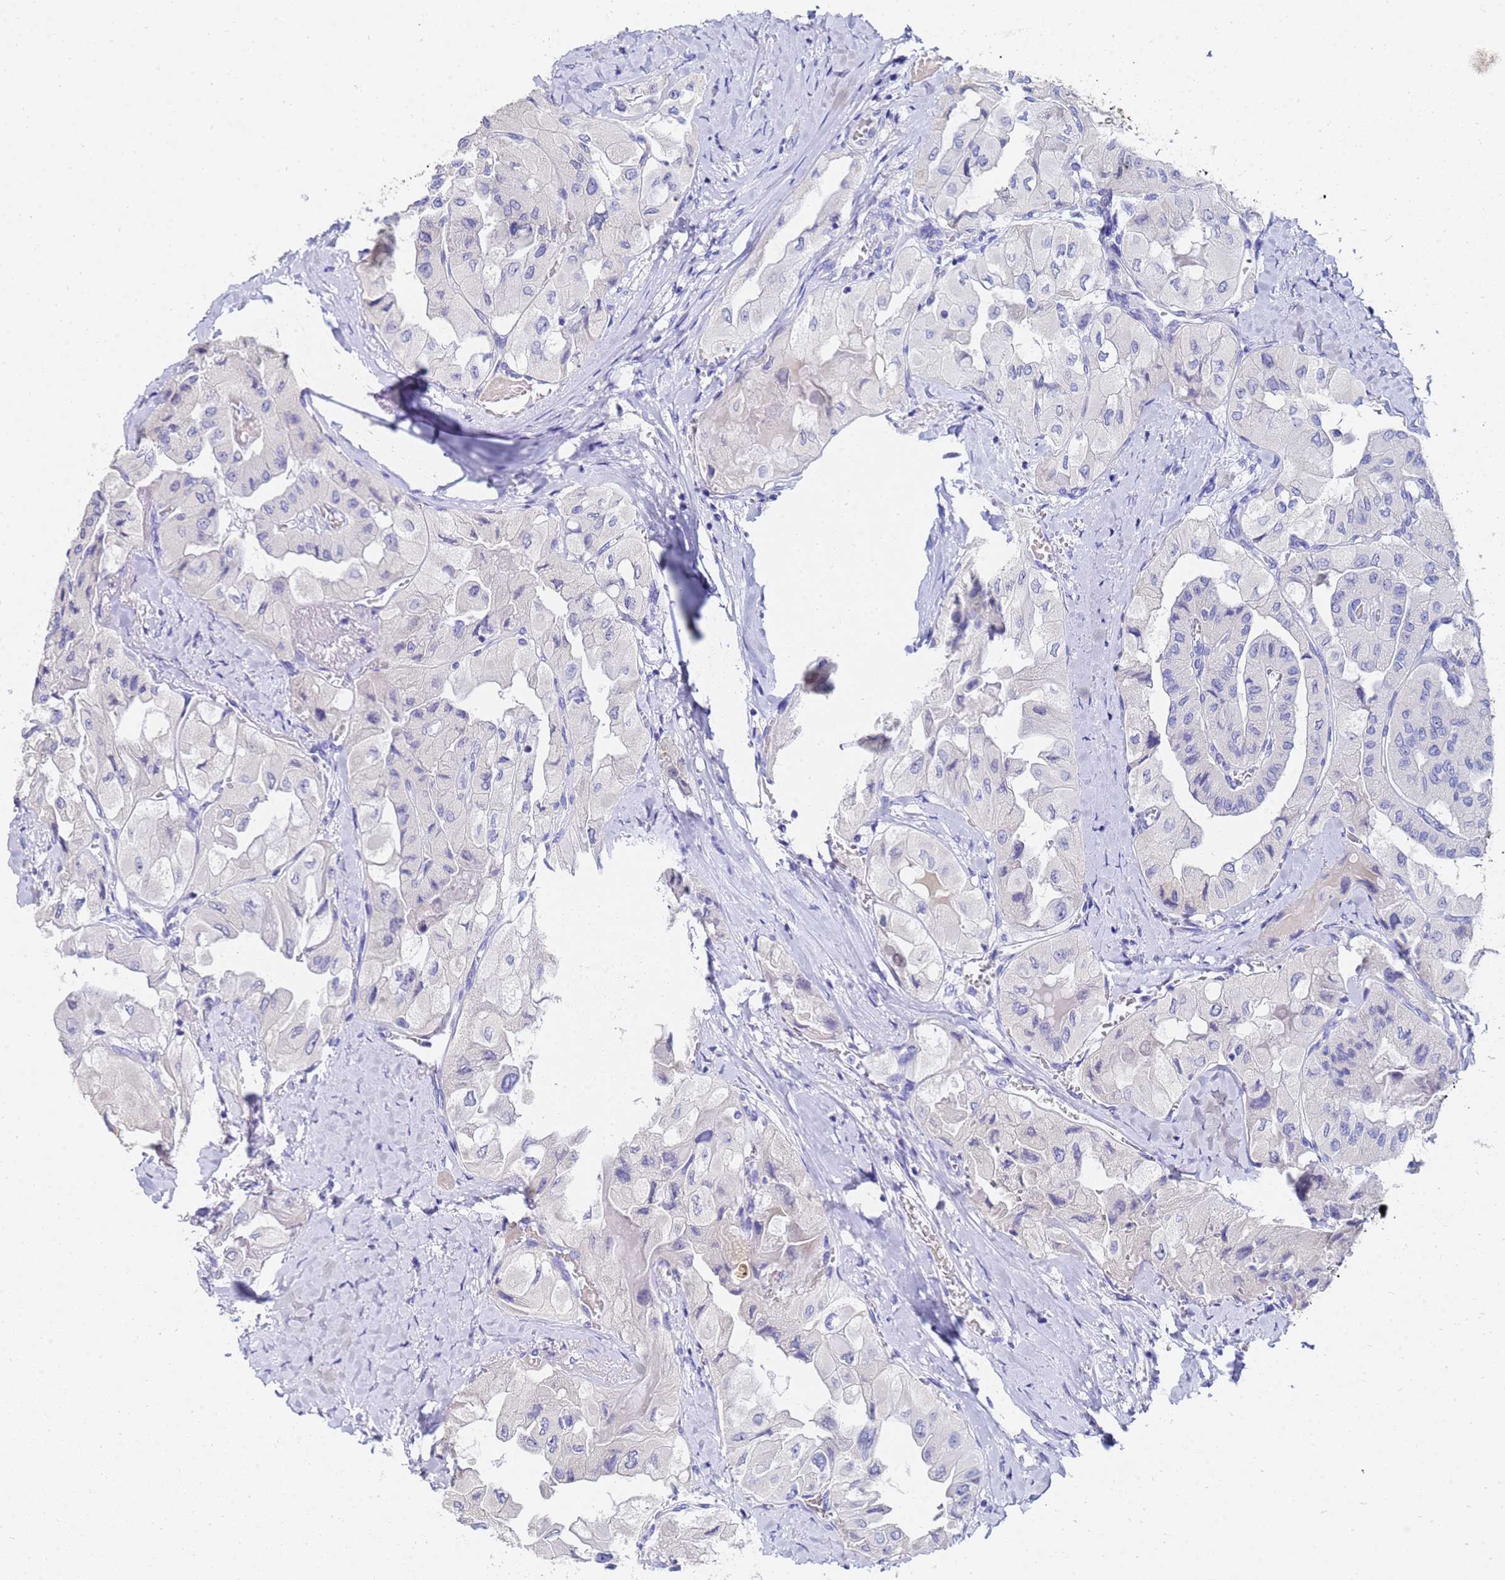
{"staining": {"intensity": "negative", "quantity": "none", "location": "none"}, "tissue": "thyroid cancer", "cell_type": "Tumor cells", "image_type": "cancer", "snomed": [{"axis": "morphology", "description": "Normal tissue, NOS"}, {"axis": "morphology", "description": "Papillary adenocarcinoma, NOS"}, {"axis": "topography", "description": "Thyroid gland"}], "caption": "An IHC image of thyroid papillary adenocarcinoma is shown. There is no staining in tumor cells of thyroid papillary adenocarcinoma.", "gene": "C2orf72", "patient": {"sex": "female", "age": 59}}